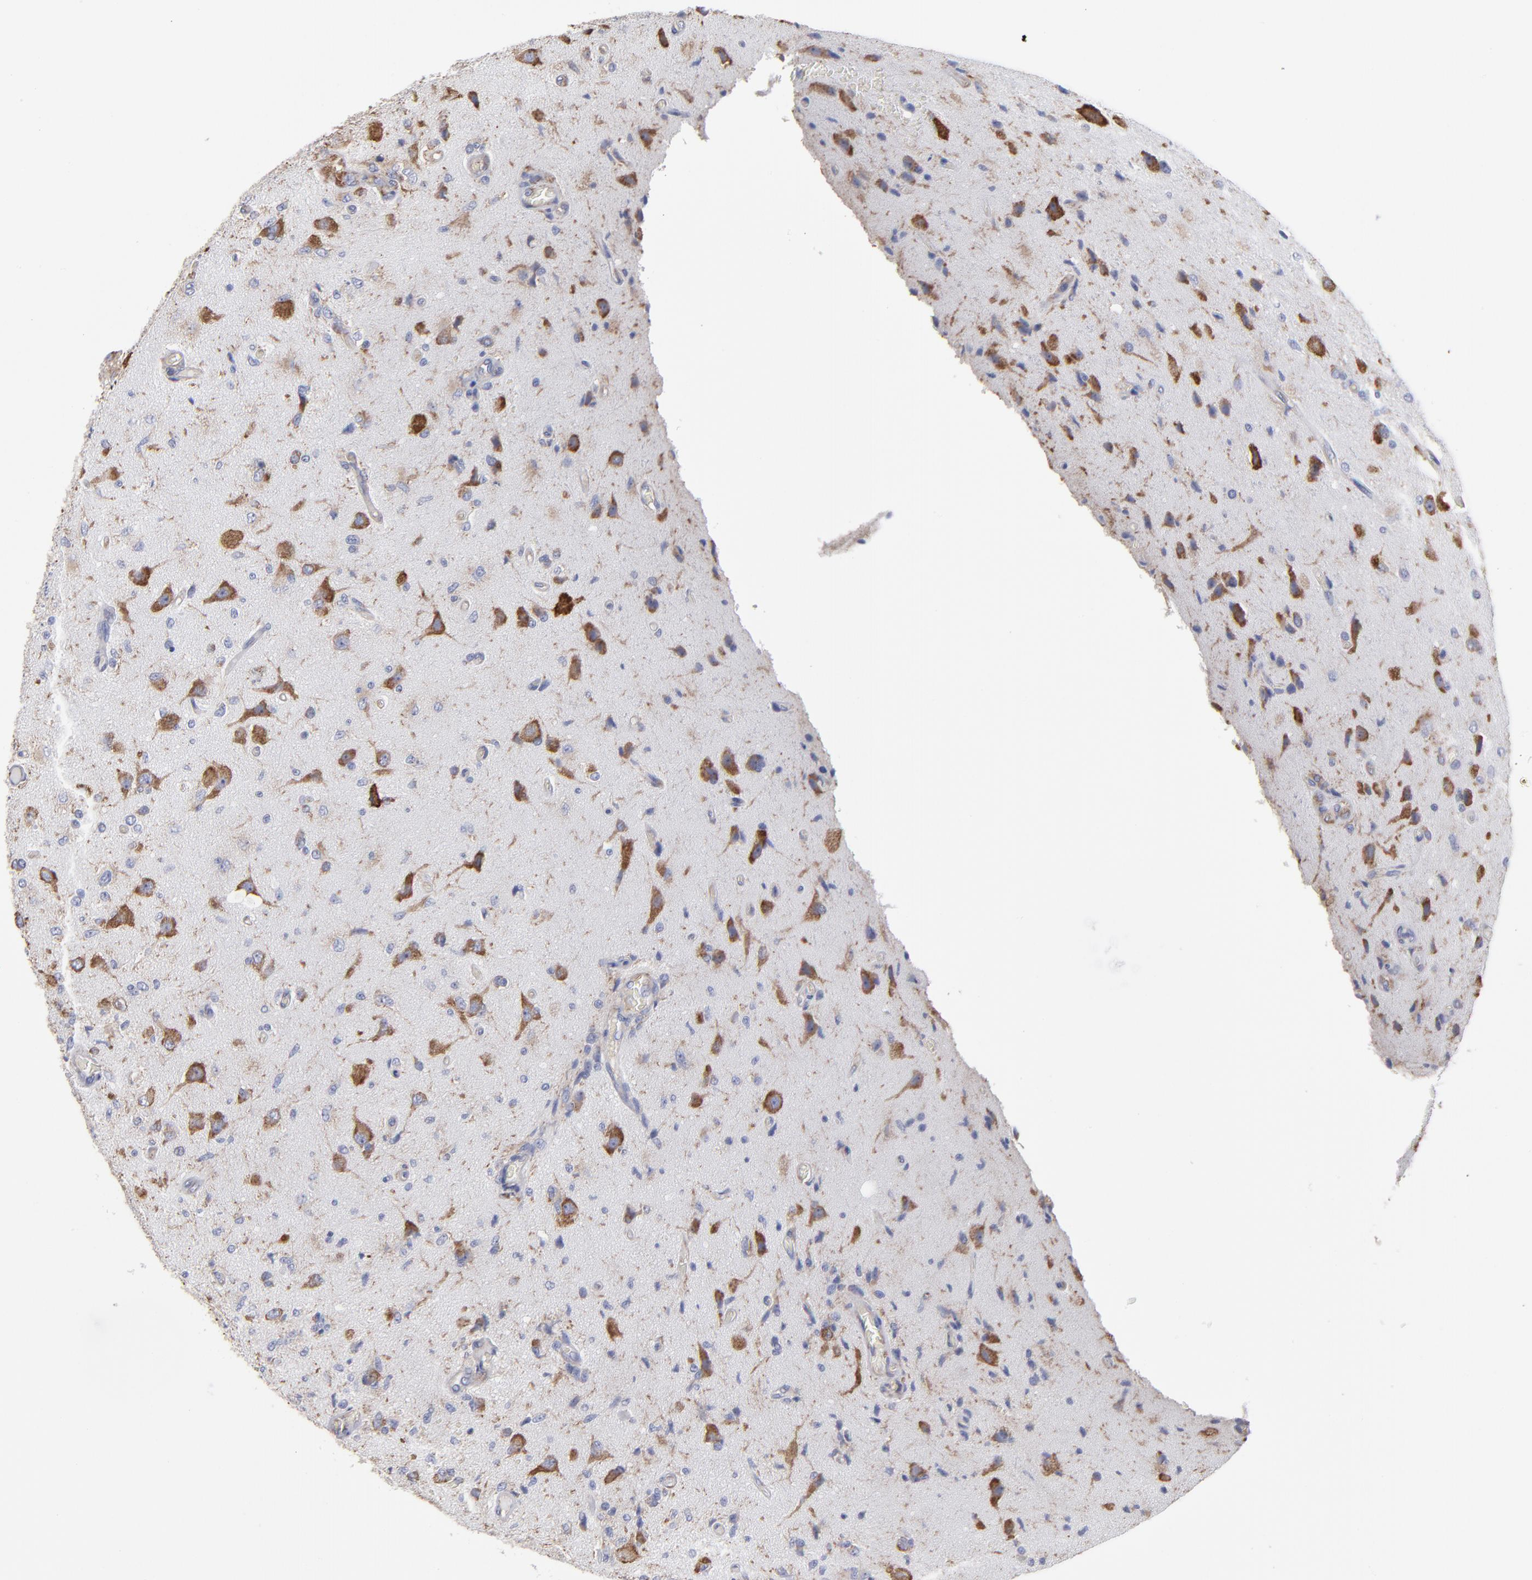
{"staining": {"intensity": "moderate", "quantity": "<25%", "location": "cytoplasmic/membranous"}, "tissue": "glioma", "cell_type": "Tumor cells", "image_type": "cancer", "snomed": [{"axis": "morphology", "description": "Normal tissue, NOS"}, {"axis": "morphology", "description": "Glioma, malignant, High grade"}, {"axis": "topography", "description": "Cerebral cortex"}], "caption": "High-magnification brightfield microscopy of malignant high-grade glioma stained with DAB (3,3'-diaminobenzidine) (brown) and counterstained with hematoxylin (blue). tumor cells exhibit moderate cytoplasmic/membranous staining is appreciated in about<25% of cells. Immunohistochemistry stains the protein in brown and the nuclei are stained blue.", "gene": "RPL3", "patient": {"sex": "male", "age": 77}}